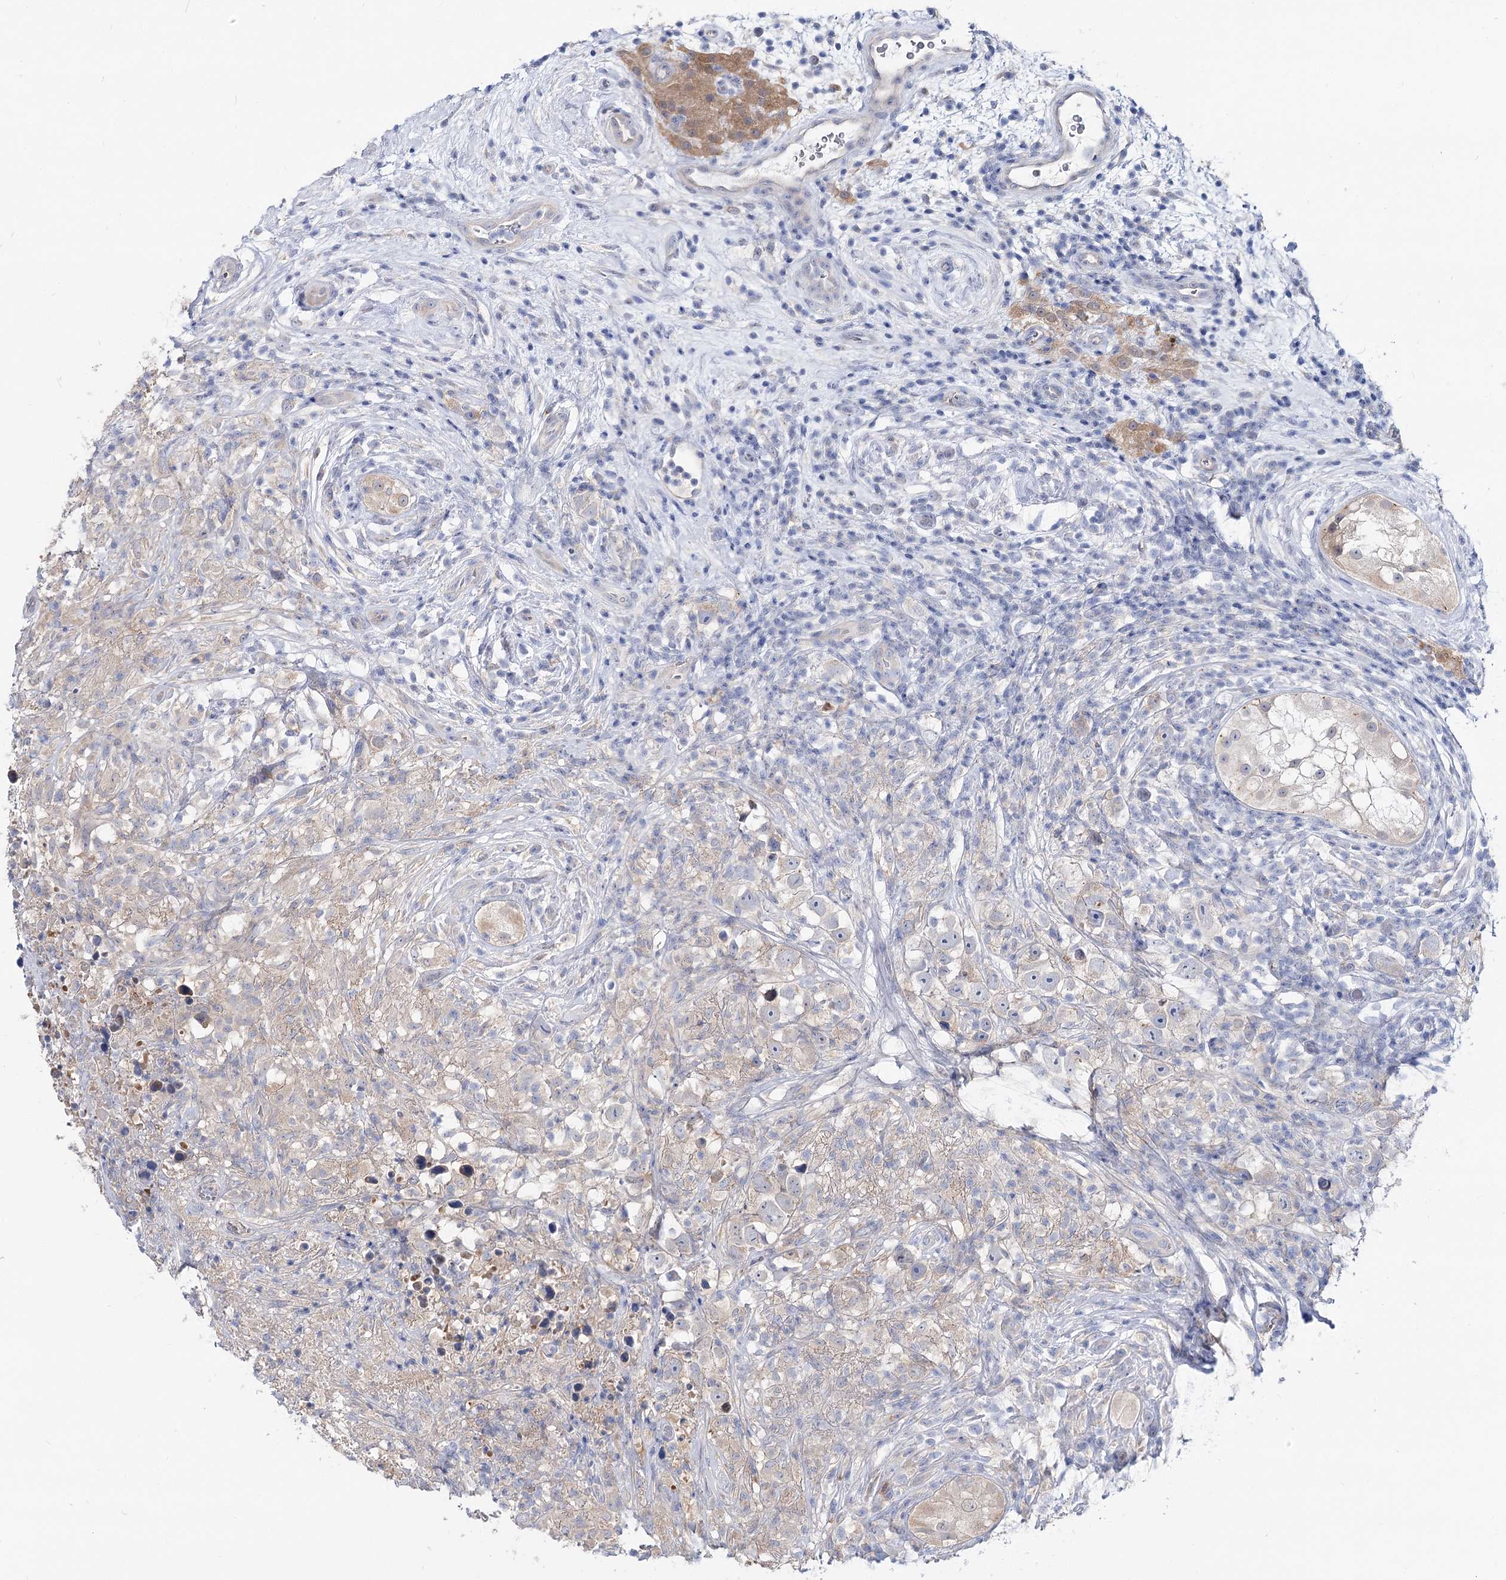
{"staining": {"intensity": "negative", "quantity": "none", "location": "none"}, "tissue": "testis cancer", "cell_type": "Tumor cells", "image_type": "cancer", "snomed": [{"axis": "morphology", "description": "Seminoma, NOS"}, {"axis": "topography", "description": "Testis"}], "caption": "IHC of human testis seminoma reveals no positivity in tumor cells.", "gene": "UGP2", "patient": {"sex": "male", "age": 49}}